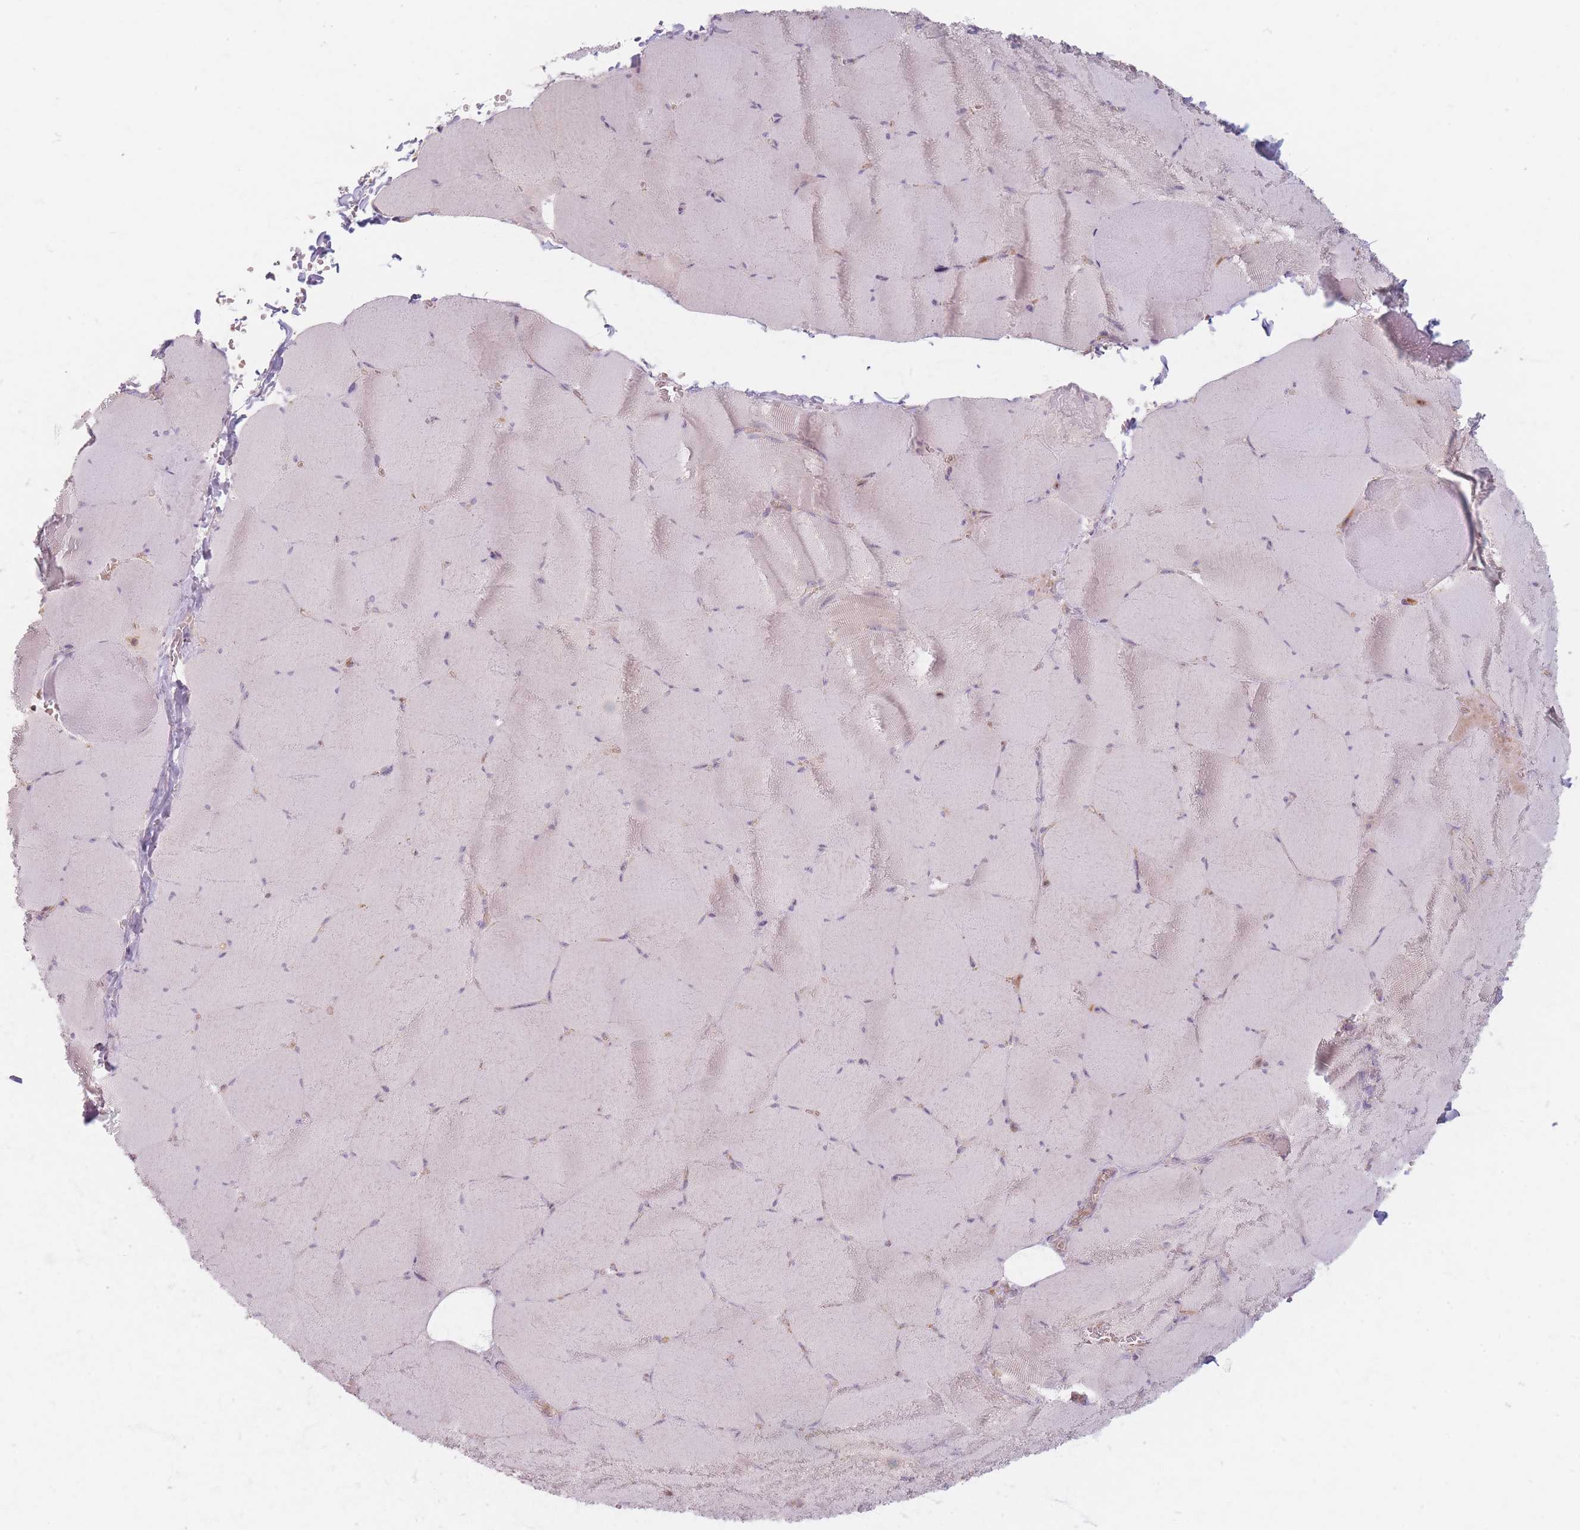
{"staining": {"intensity": "weak", "quantity": "<25%", "location": "cytoplasmic/membranous"}, "tissue": "skeletal muscle", "cell_type": "Myocytes", "image_type": "normal", "snomed": [{"axis": "morphology", "description": "Normal tissue, NOS"}, {"axis": "topography", "description": "Skeletal muscle"}, {"axis": "topography", "description": "Head-Neck"}], "caption": "DAB (3,3'-diaminobenzidine) immunohistochemical staining of normal skeletal muscle reveals no significant positivity in myocytes.", "gene": "CHCHD7", "patient": {"sex": "male", "age": 66}}